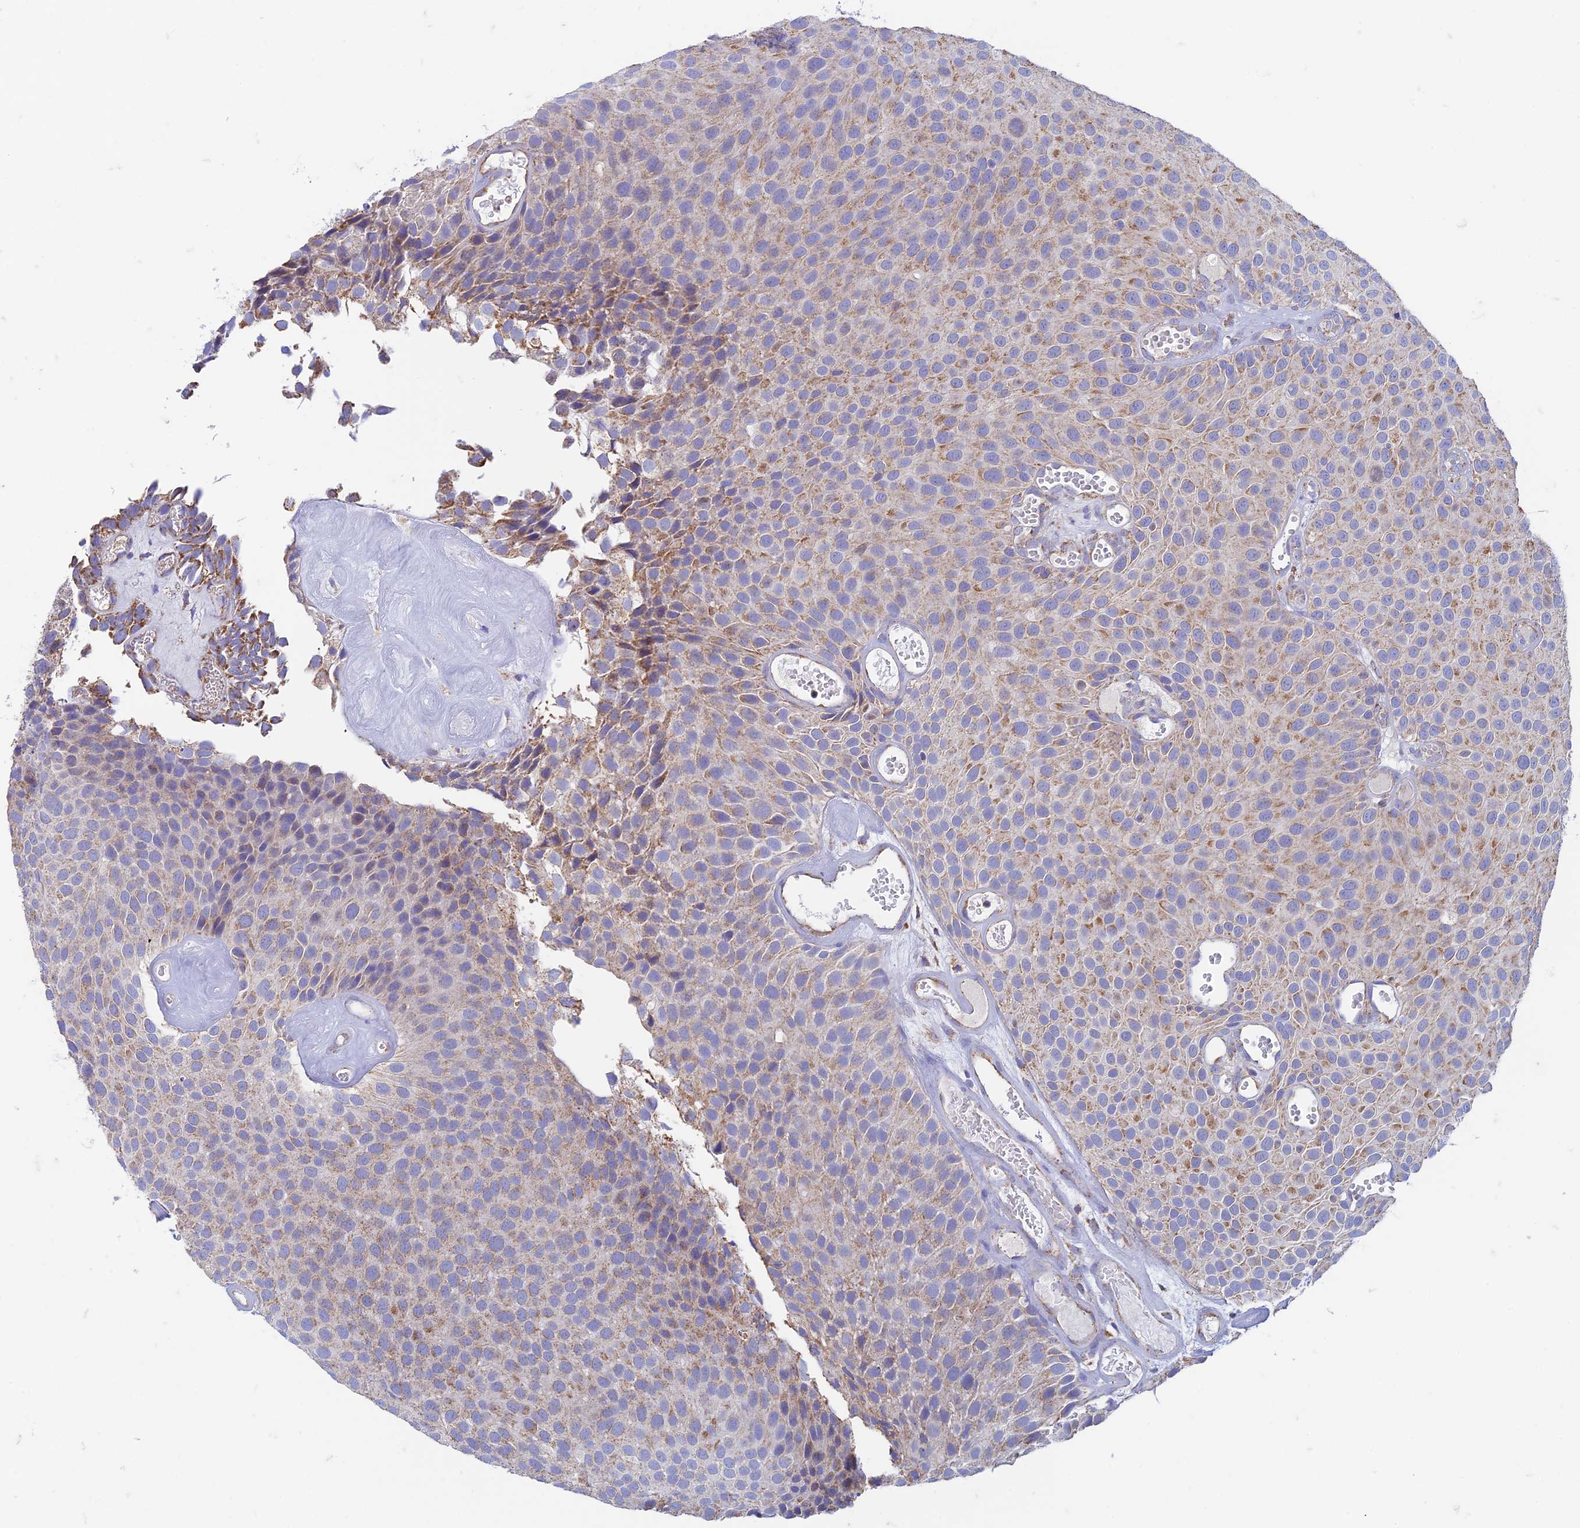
{"staining": {"intensity": "moderate", "quantity": "25%-75%", "location": "cytoplasmic/membranous"}, "tissue": "urothelial cancer", "cell_type": "Tumor cells", "image_type": "cancer", "snomed": [{"axis": "morphology", "description": "Urothelial carcinoma, Low grade"}, {"axis": "topography", "description": "Urinary bladder"}], "caption": "Urothelial cancer stained with DAB immunohistochemistry displays medium levels of moderate cytoplasmic/membranous staining in approximately 25%-75% of tumor cells.", "gene": "ZNF181", "patient": {"sex": "male", "age": 89}}